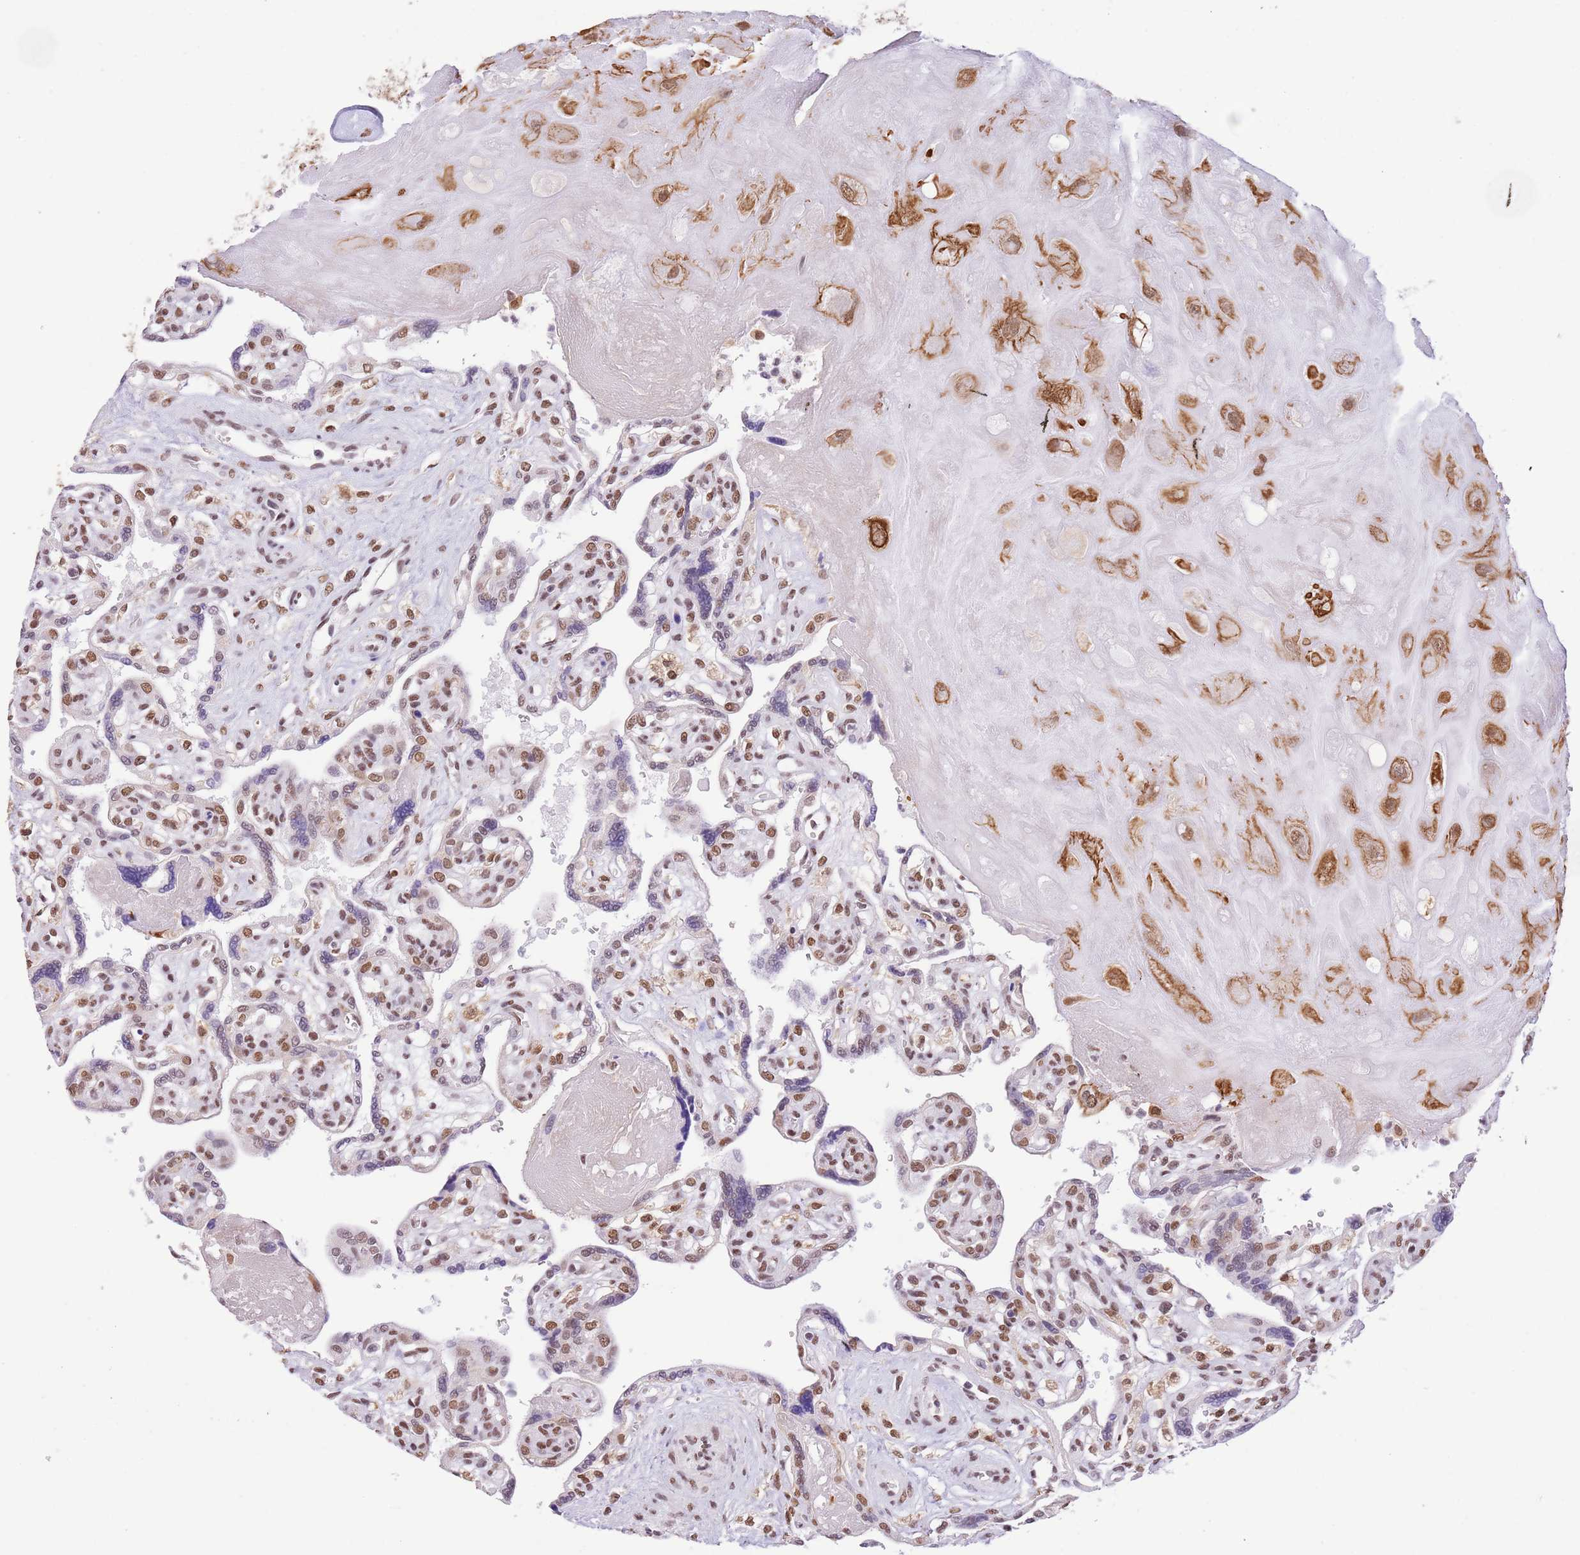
{"staining": {"intensity": "moderate", "quantity": ">75%", "location": "cytoplasmic/membranous,nuclear"}, "tissue": "placenta", "cell_type": "Decidual cells", "image_type": "normal", "snomed": [{"axis": "morphology", "description": "Normal tissue, NOS"}, {"axis": "topography", "description": "Placenta"}], "caption": "Immunohistochemical staining of unremarkable human placenta exhibits medium levels of moderate cytoplasmic/membranous,nuclear positivity in approximately >75% of decidual cells. The protein of interest is stained brown, and the nuclei are stained in blue (DAB IHC with brightfield microscopy, high magnification).", "gene": "TRIM32", "patient": {"sex": "female", "age": 39}}